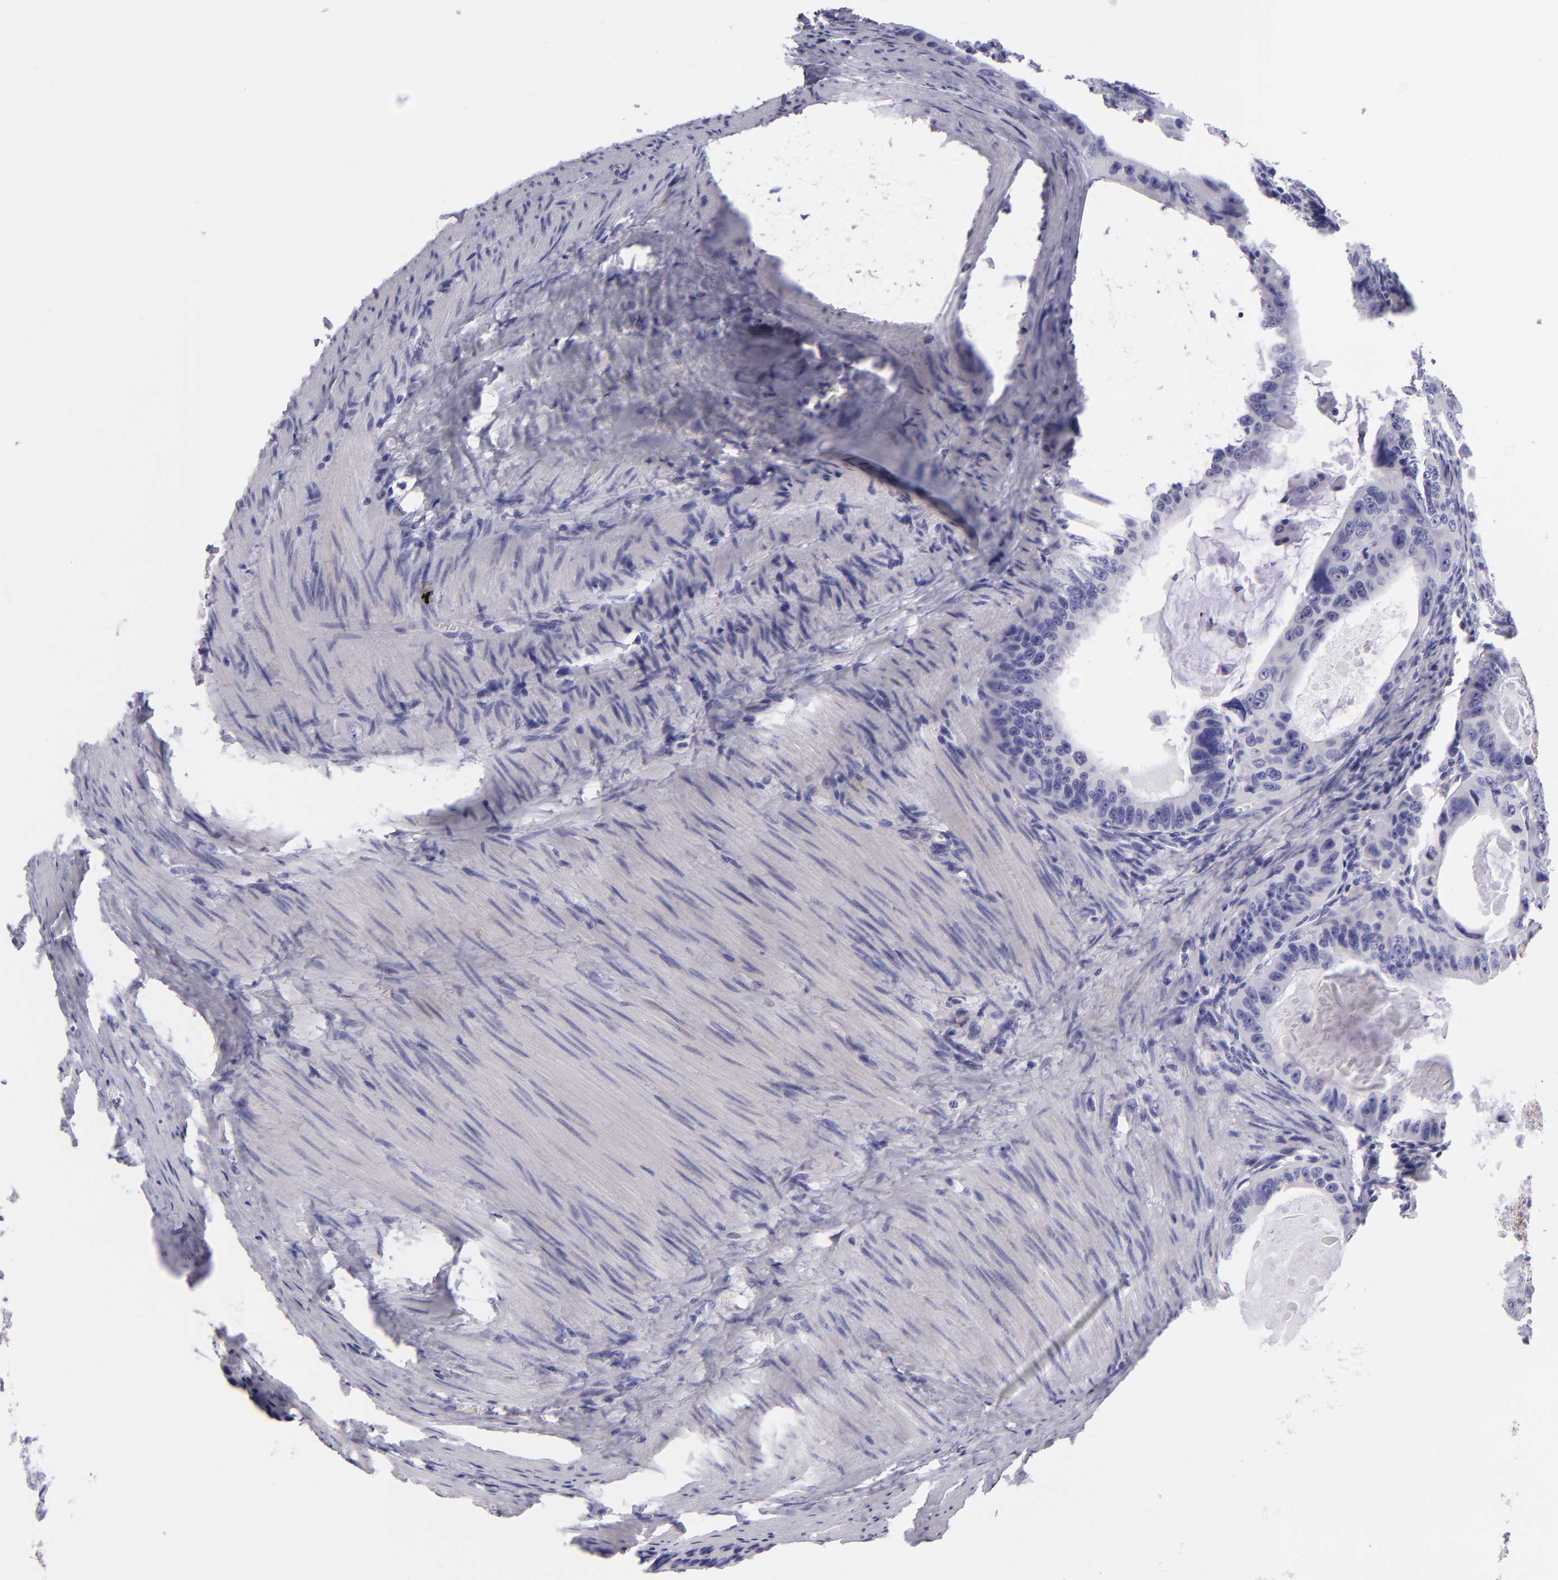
{"staining": {"intensity": "negative", "quantity": "none", "location": "none"}, "tissue": "colorectal cancer", "cell_type": "Tumor cells", "image_type": "cancer", "snomed": [{"axis": "morphology", "description": "Adenocarcinoma, NOS"}, {"axis": "topography", "description": "Colon"}], "caption": "Immunohistochemistry (IHC) of colorectal cancer shows no expression in tumor cells.", "gene": "MUC5AC", "patient": {"sex": "female", "age": 55}}